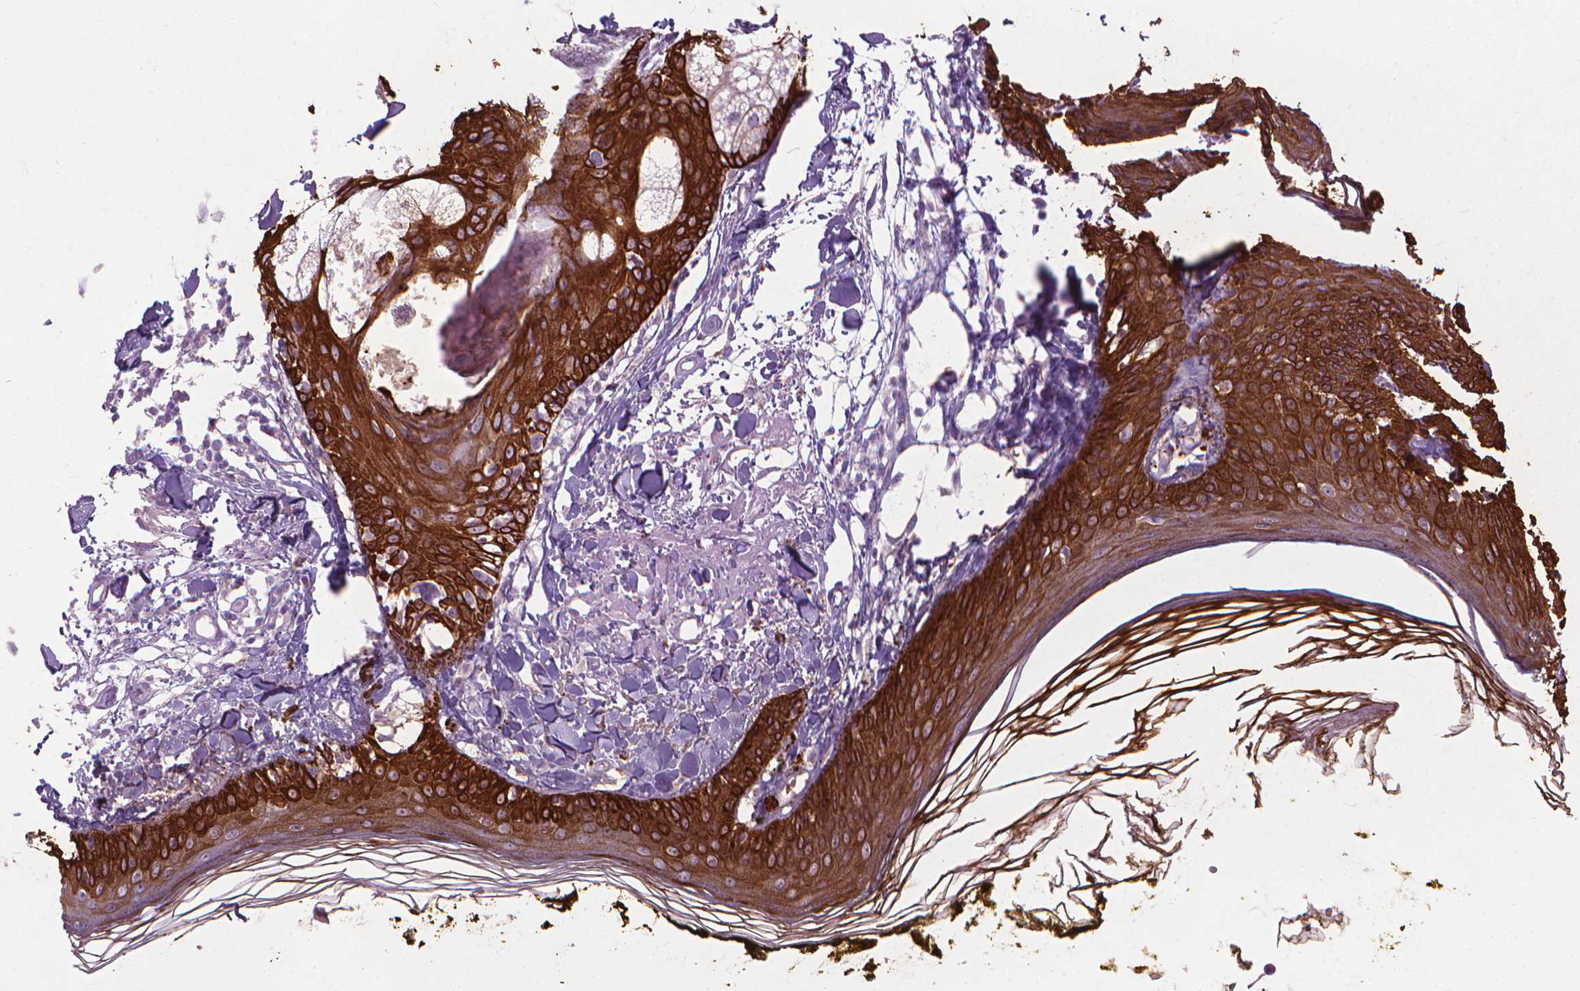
{"staining": {"intensity": "negative", "quantity": "none", "location": "none"}, "tissue": "skin", "cell_type": "Fibroblasts", "image_type": "normal", "snomed": [{"axis": "morphology", "description": "Normal tissue, NOS"}, {"axis": "topography", "description": "Skin"}], "caption": "Image shows no significant protein positivity in fibroblasts of normal skin.", "gene": "KRT5", "patient": {"sex": "male", "age": 76}}